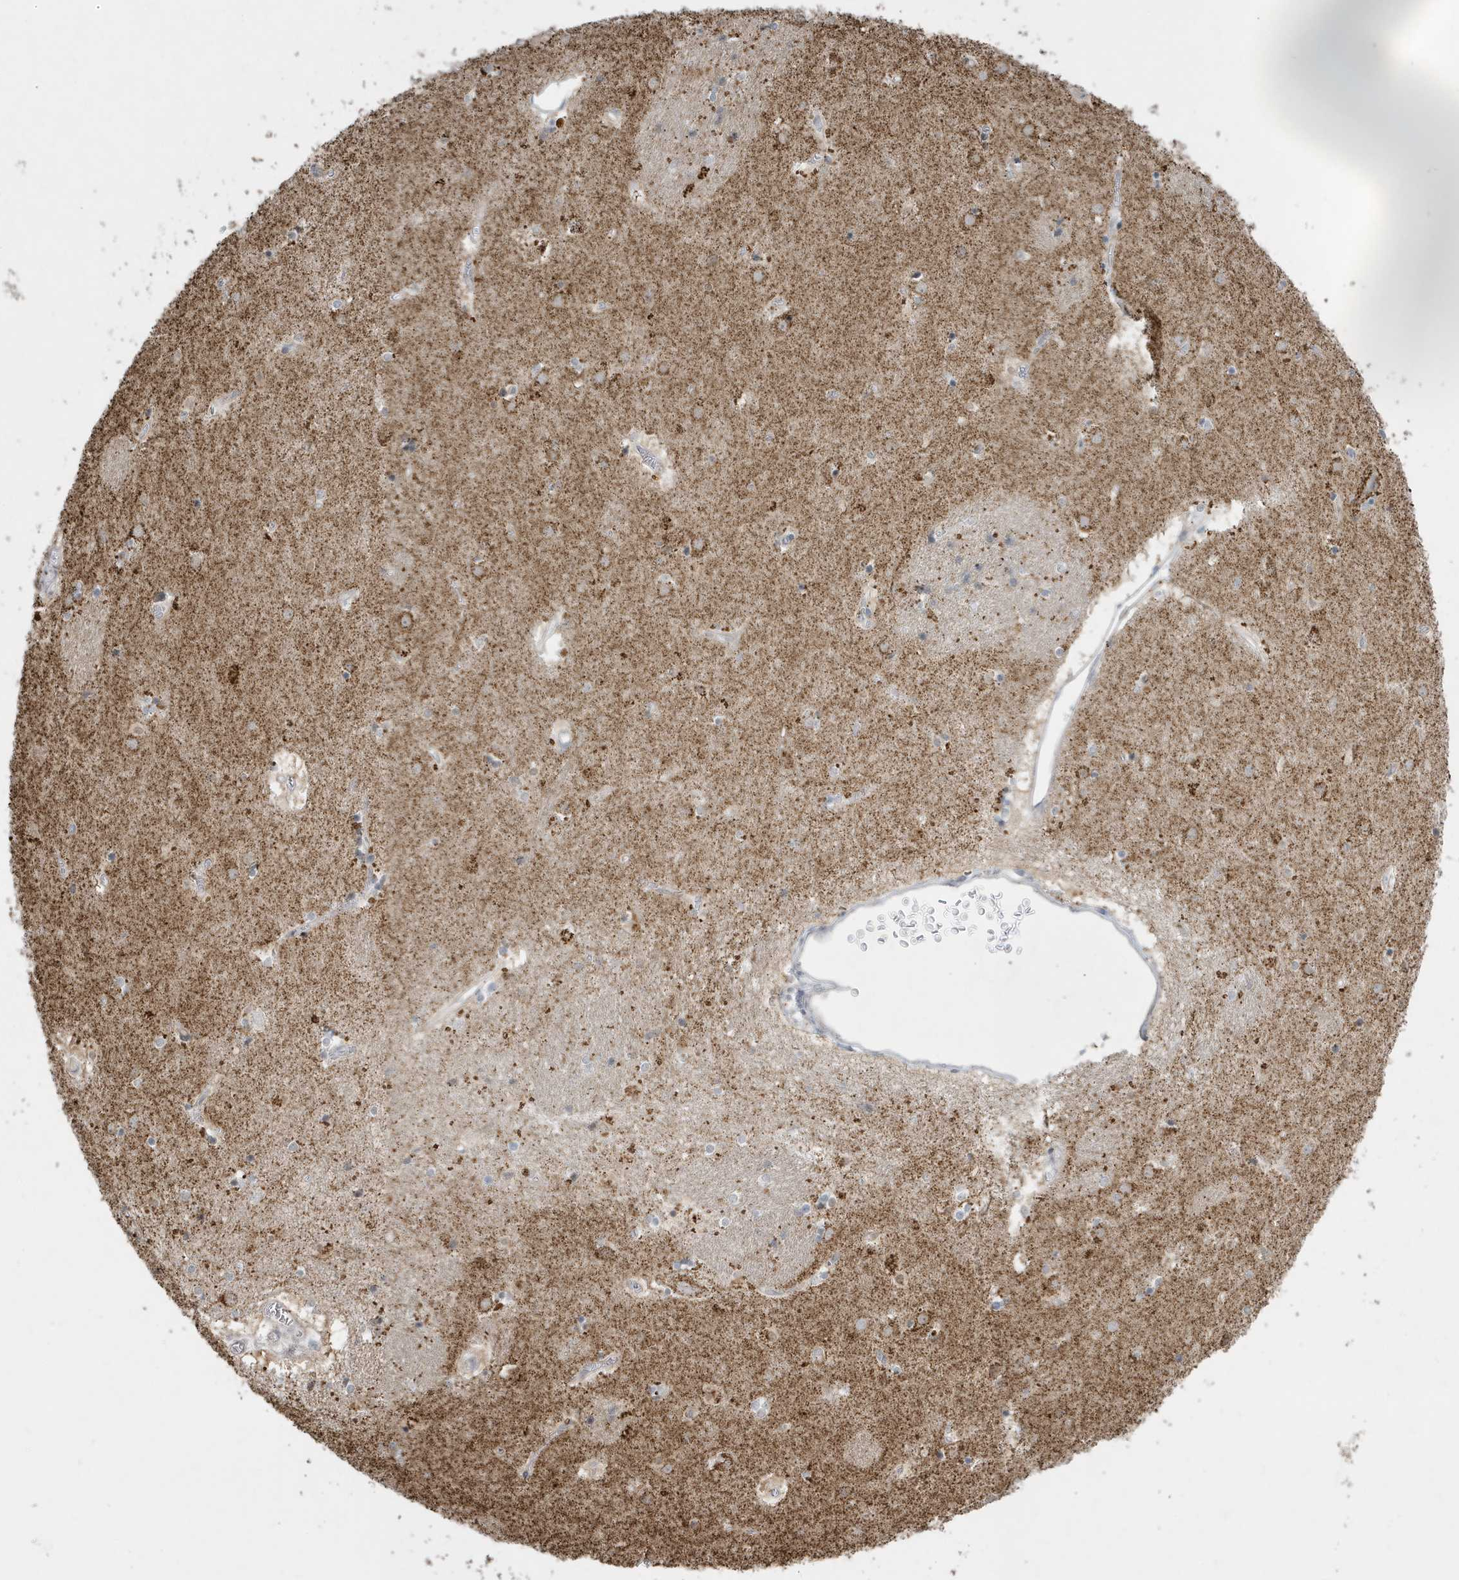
{"staining": {"intensity": "negative", "quantity": "none", "location": "none"}, "tissue": "caudate", "cell_type": "Glial cells", "image_type": "normal", "snomed": [{"axis": "morphology", "description": "Normal tissue, NOS"}, {"axis": "topography", "description": "Lateral ventricle wall"}], "caption": "A high-resolution histopathology image shows immunohistochemistry staining of normal caudate, which displays no significant expression in glial cells.", "gene": "FNDC1", "patient": {"sex": "male", "age": 70}}